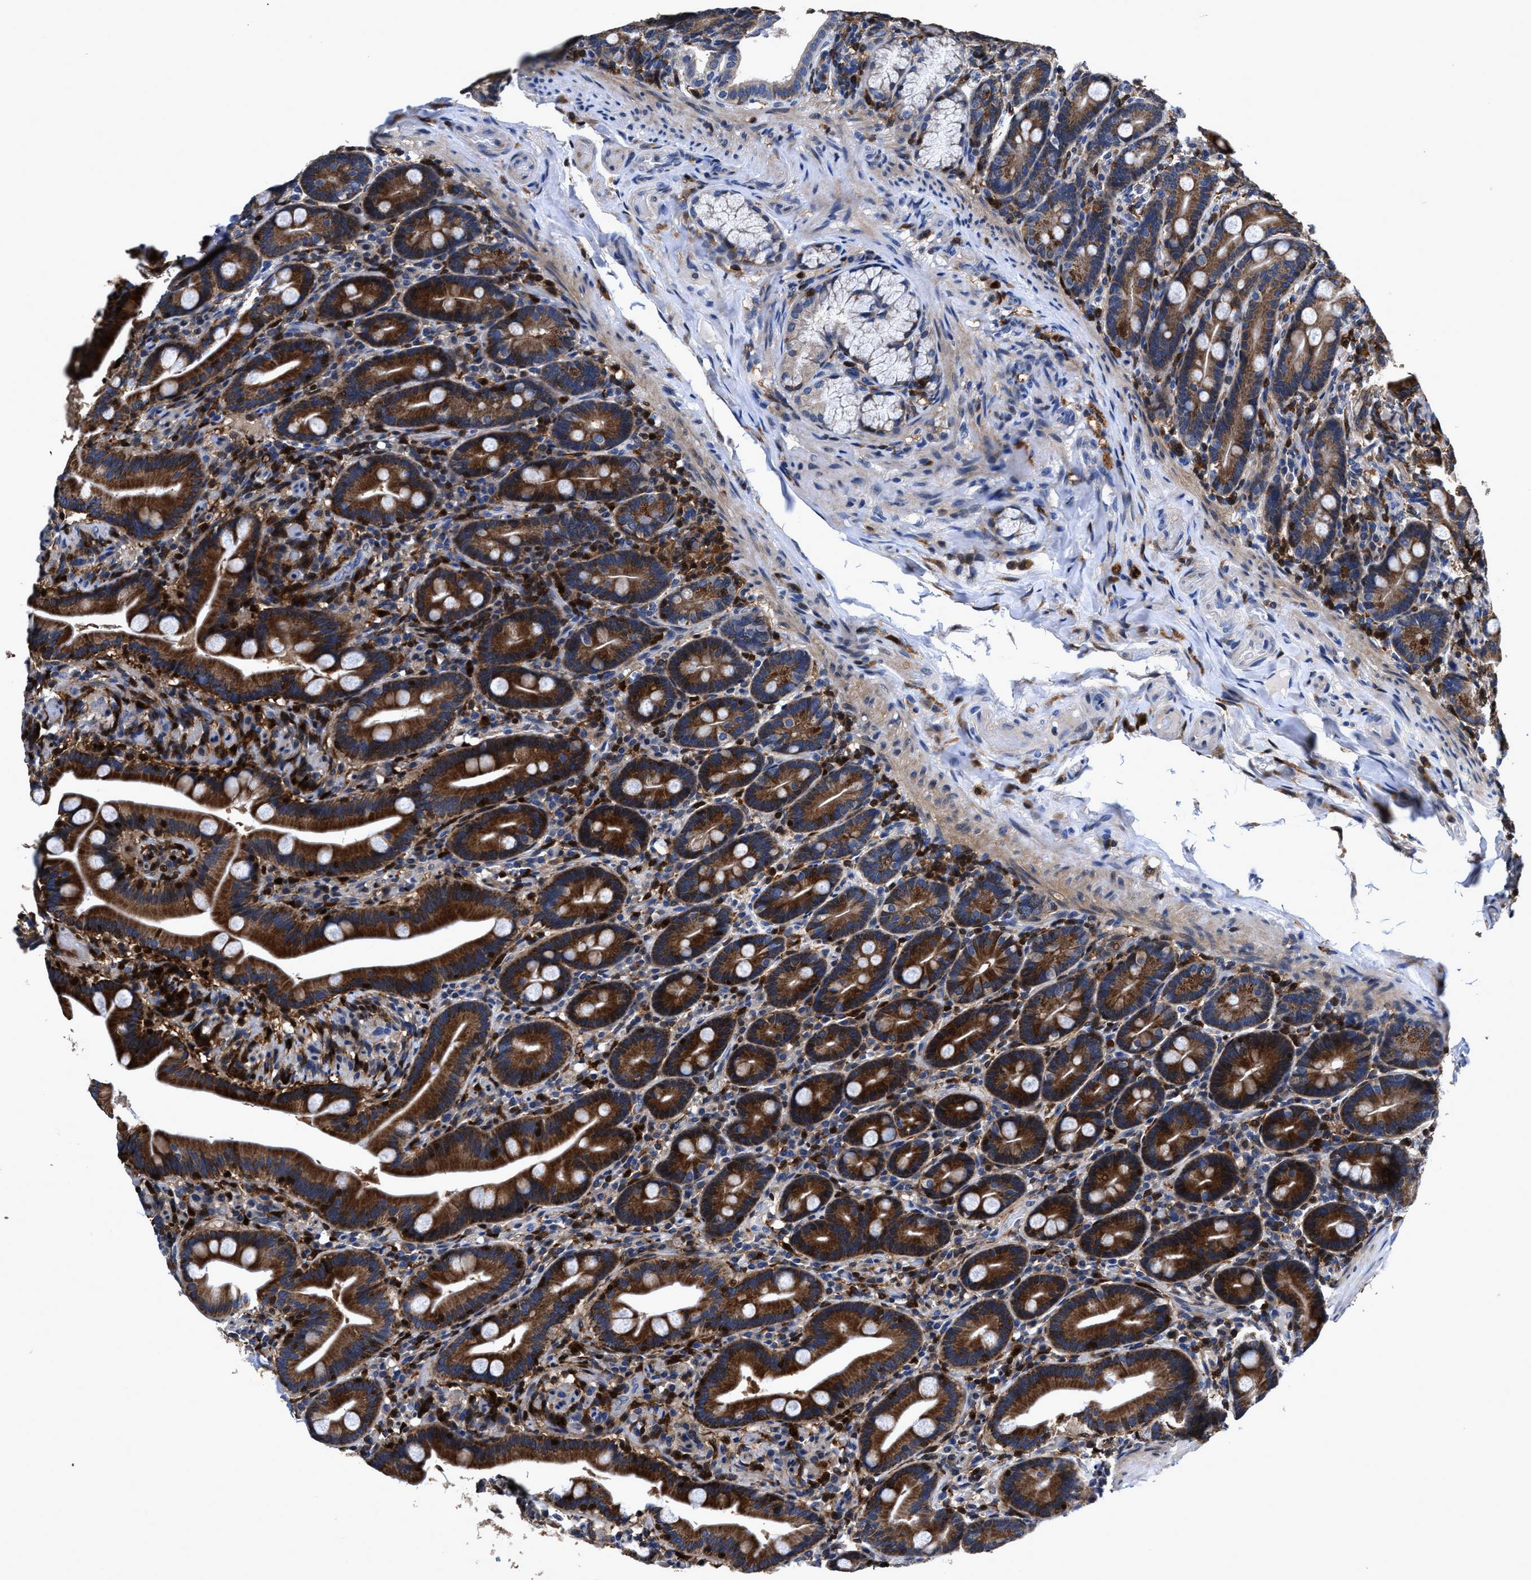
{"staining": {"intensity": "strong", "quantity": ">75%", "location": "cytoplasmic/membranous"}, "tissue": "duodenum", "cell_type": "Glandular cells", "image_type": "normal", "snomed": [{"axis": "morphology", "description": "Normal tissue, NOS"}, {"axis": "topography", "description": "Duodenum"}], "caption": "Protein staining demonstrates strong cytoplasmic/membranous positivity in about >75% of glandular cells in unremarkable duodenum.", "gene": "RGS10", "patient": {"sex": "male", "age": 54}}